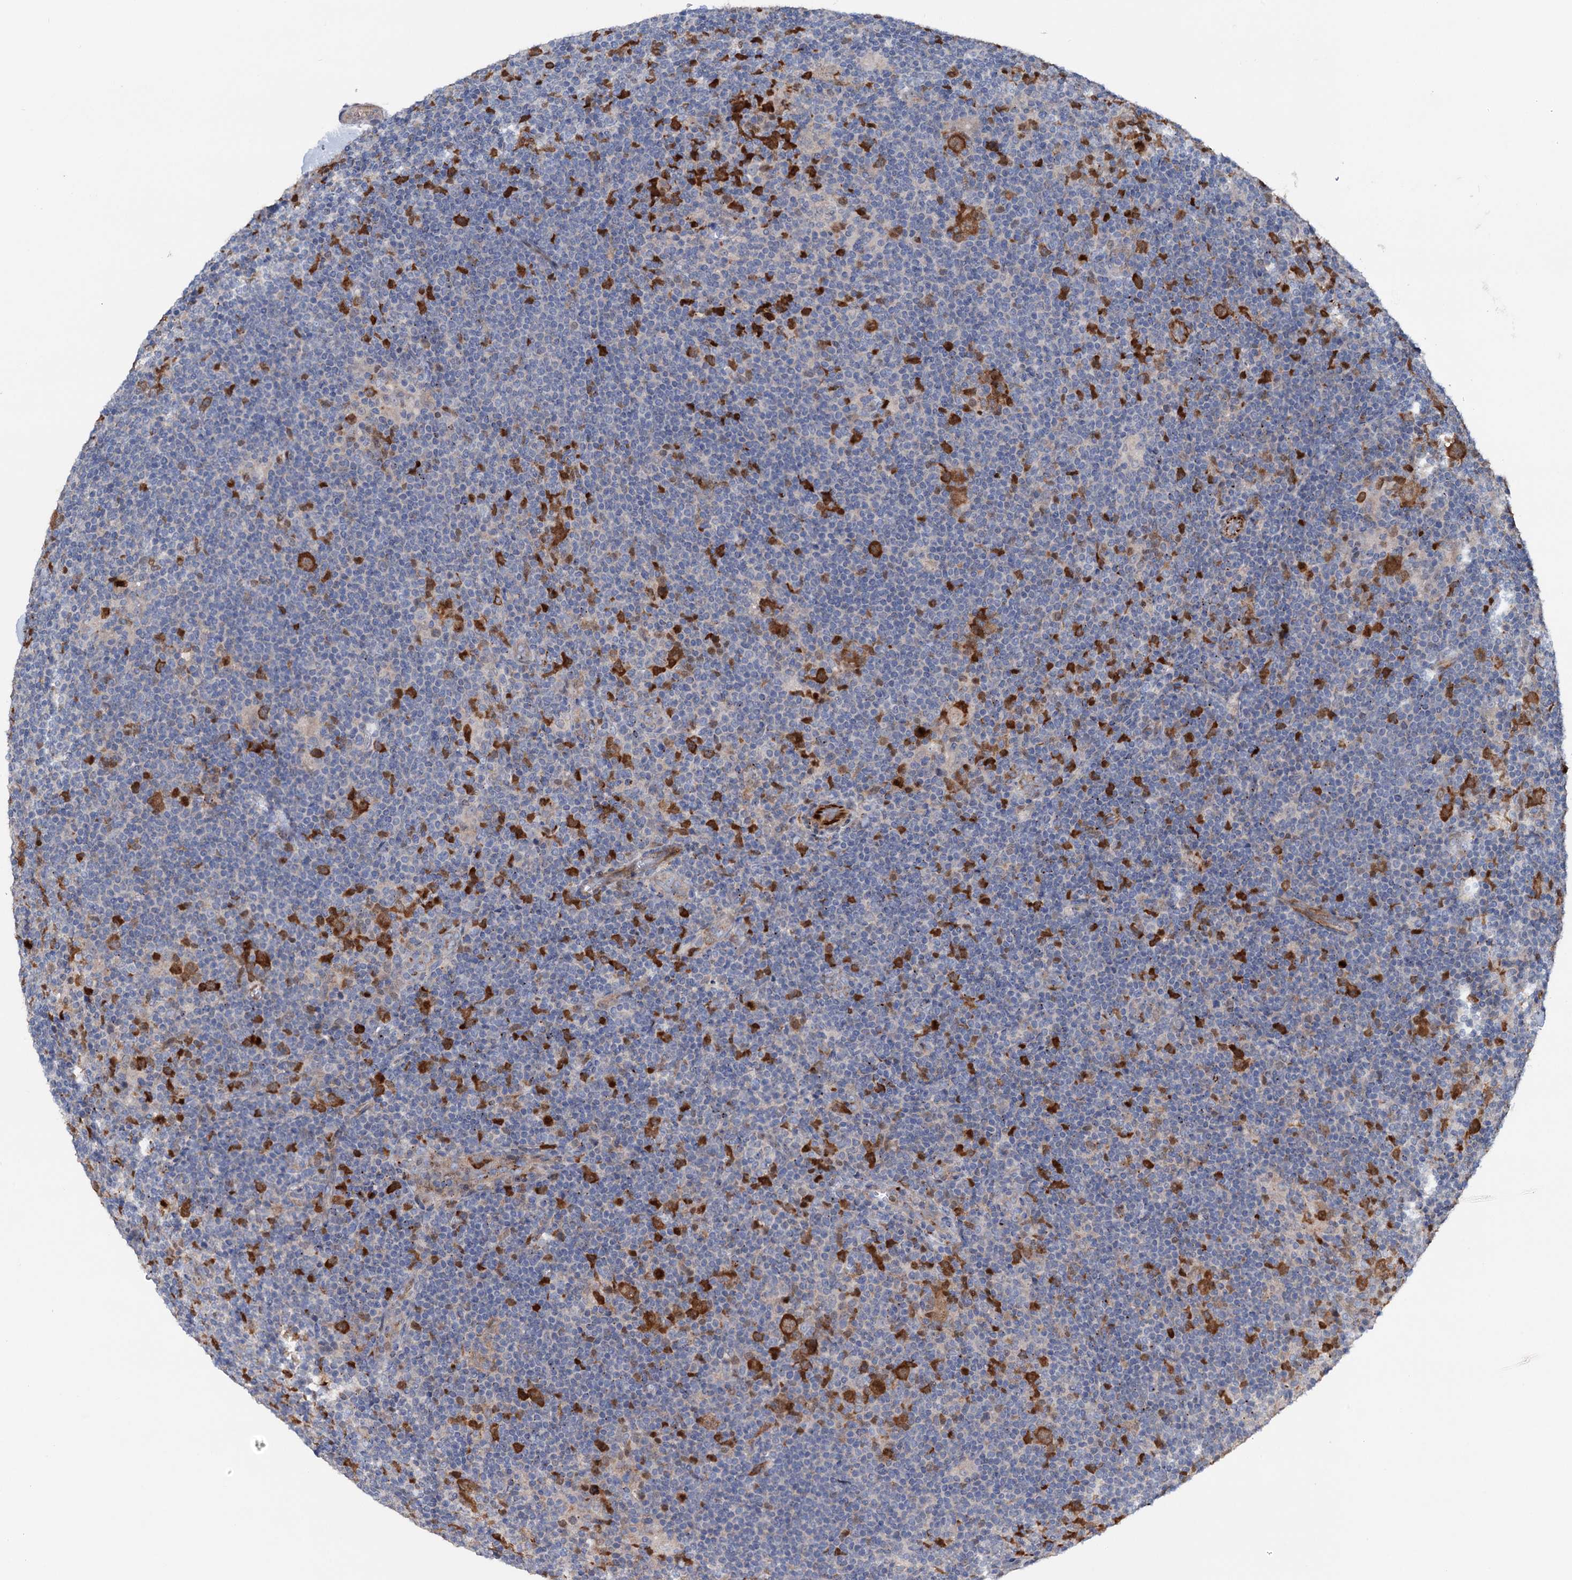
{"staining": {"intensity": "strong", "quantity": ">75%", "location": "cytoplasmic/membranous"}, "tissue": "lymphoma", "cell_type": "Tumor cells", "image_type": "cancer", "snomed": [{"axis": "morphology", "description": "Hodgkin's disease, NOS"}, {"axis": "topography", "description": "Lymph node"}], "caption": "This histopathology image shows immunohistochemistry (IHC) staining of lymphoma, with high strong cytoplasmic/membranous expression in about >75% of tumor cells.", "gene": "NCAPD2", "patient": {"sex": "female", "age": 57}}